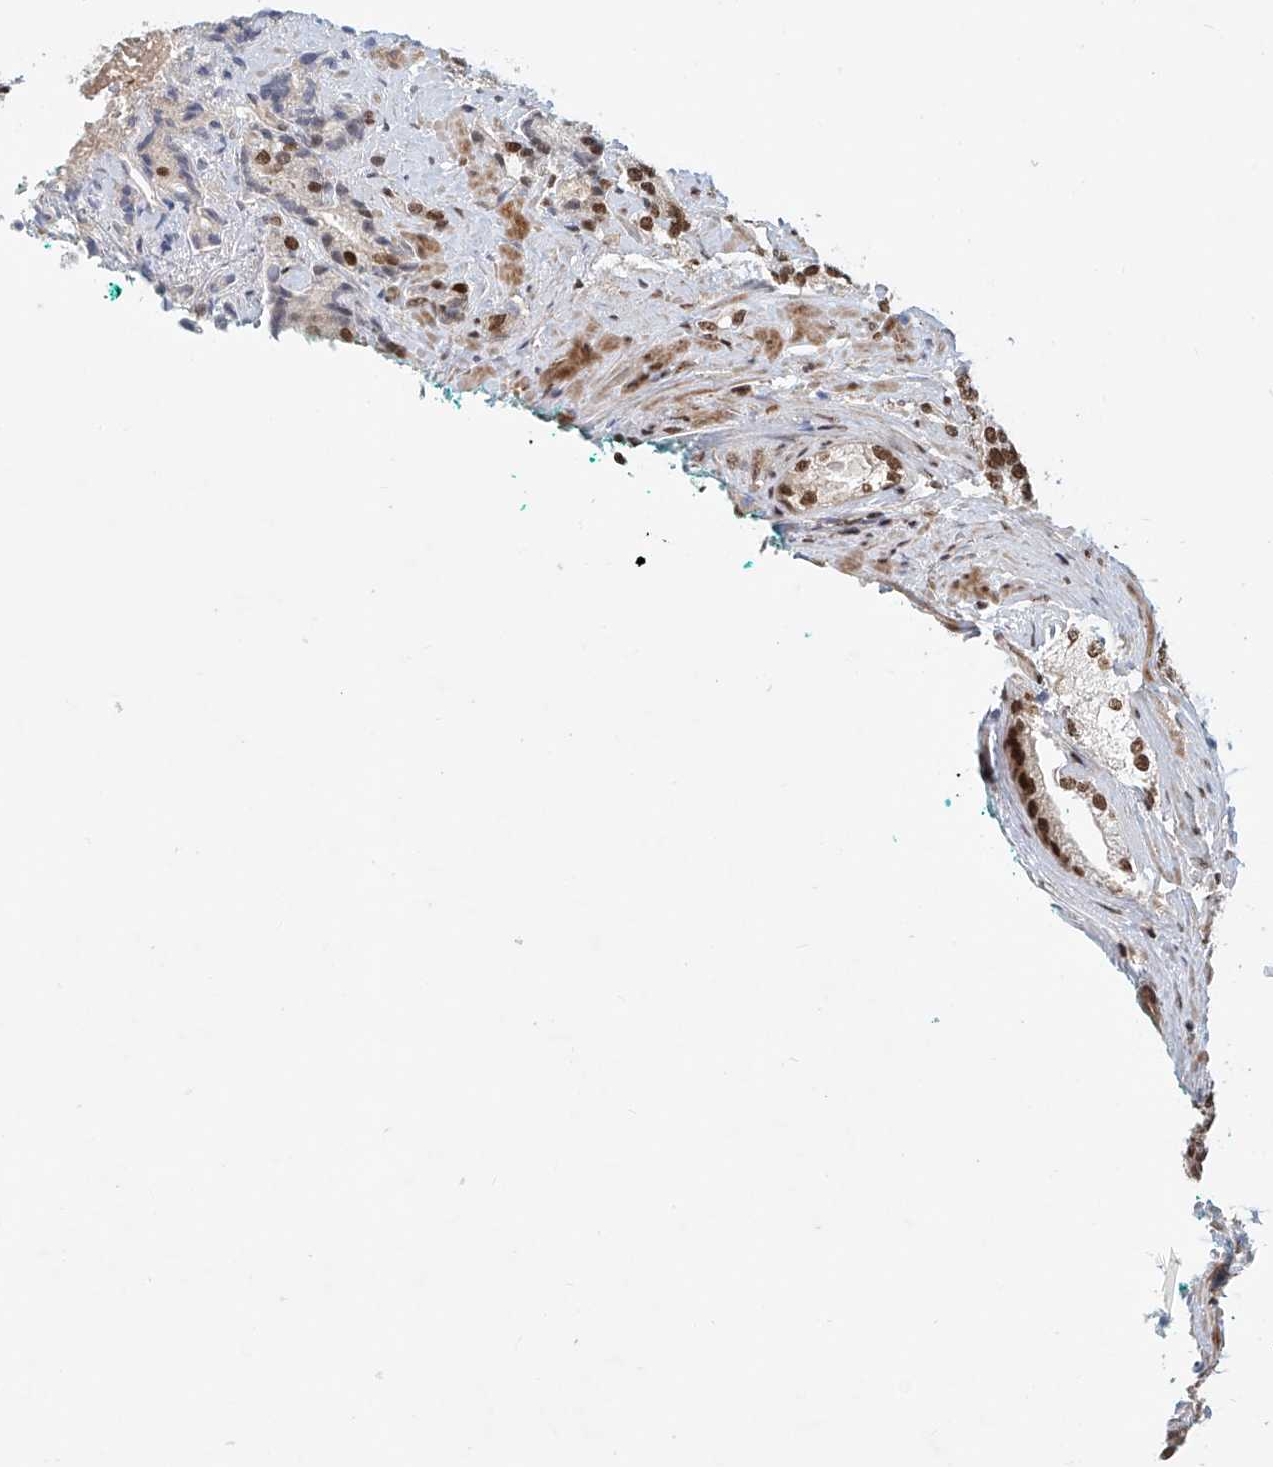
{"staining": {"intensity": "moderate", "quantity": ">75%", "location": "nuclear"}, "tissue": "prostate cancer", "cell_type": "Tumor cells", "image_type": "cancer", "snomed": [{"axis": "morphology", "description": "Adenocarcinoma, High grade"}, {"axis": "topography", "description": "Prostate"}], "caption": "Immunohistochemical staining of prostate high-grade adenocarcinoma displays moderate nuclear protein expression in about >75% of tumor cells.", "gene": "ZNF470", "patient": {"sex": "male", "age": 57}}